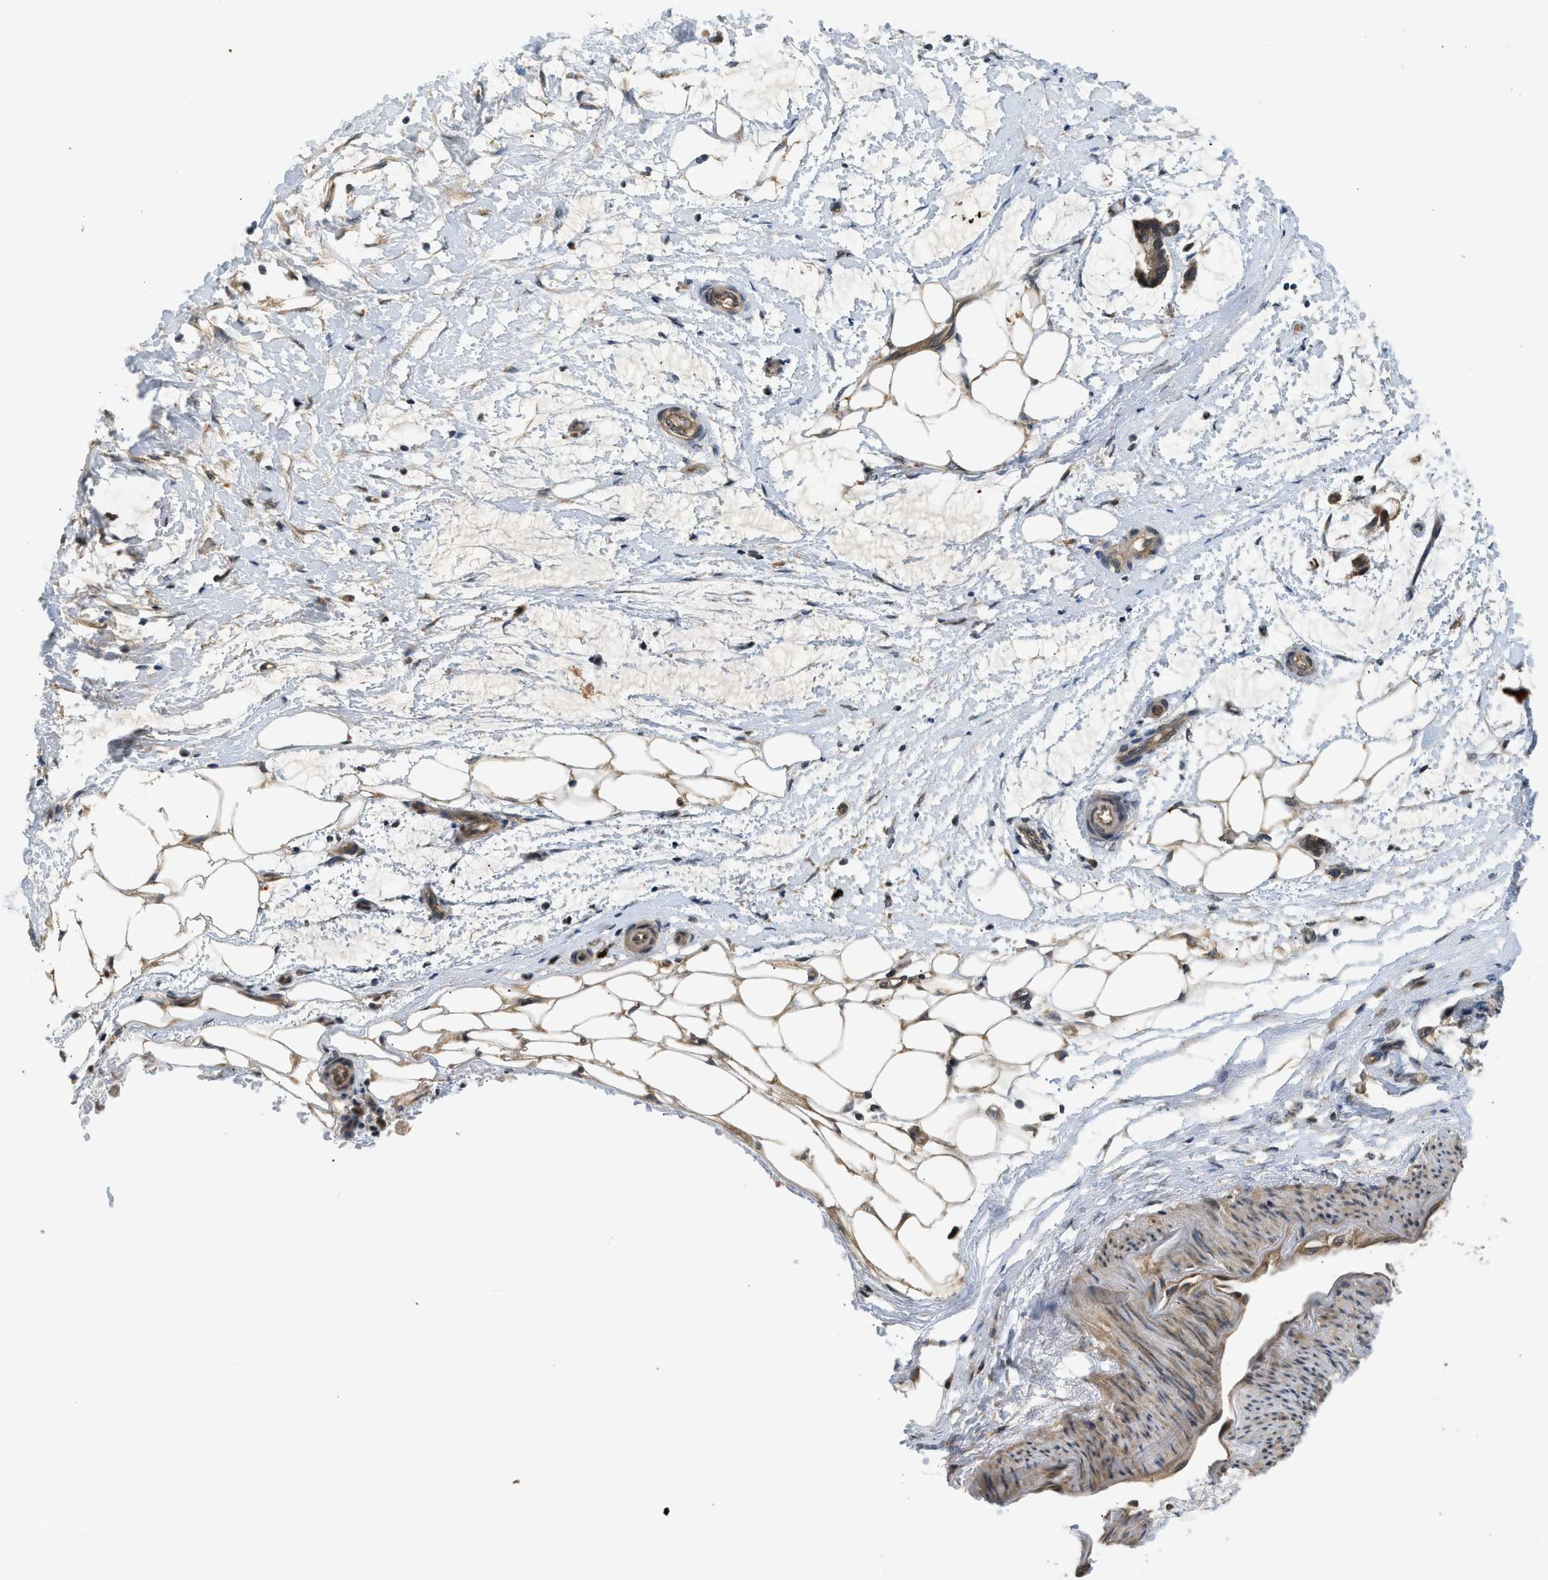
{"staining": {"intensity": "moderate", "quantity": ">75%", "location": "cytoplasmic/membranous"}, "tissue": "adipose tissue", "cell_type": "Adipocytes", "image_type": "normal", "snomed": [{"axis": "morphology", "description": "Normal tissue, NOS"}, {"axis": "morphology", "description": "Adenocarcinoma, NOS"}, {"axis": "topography", "description": "Colon"}, {"axis": "topography", "description": "Peripheral nerve tissue"}], "caption": "Protein analysis of benign adipose tissue displays moderate cytoplasmic/membranous expression in about >75% of adipocytes. The staining is performed using DAB (3,3'-diaminobenzidine) brown chromogen to label protein expression. The nuclei are counter-stained blue using hematoxylin.", "gene": "ADCY8", "patient": {"sex": "male", "age": 14}}